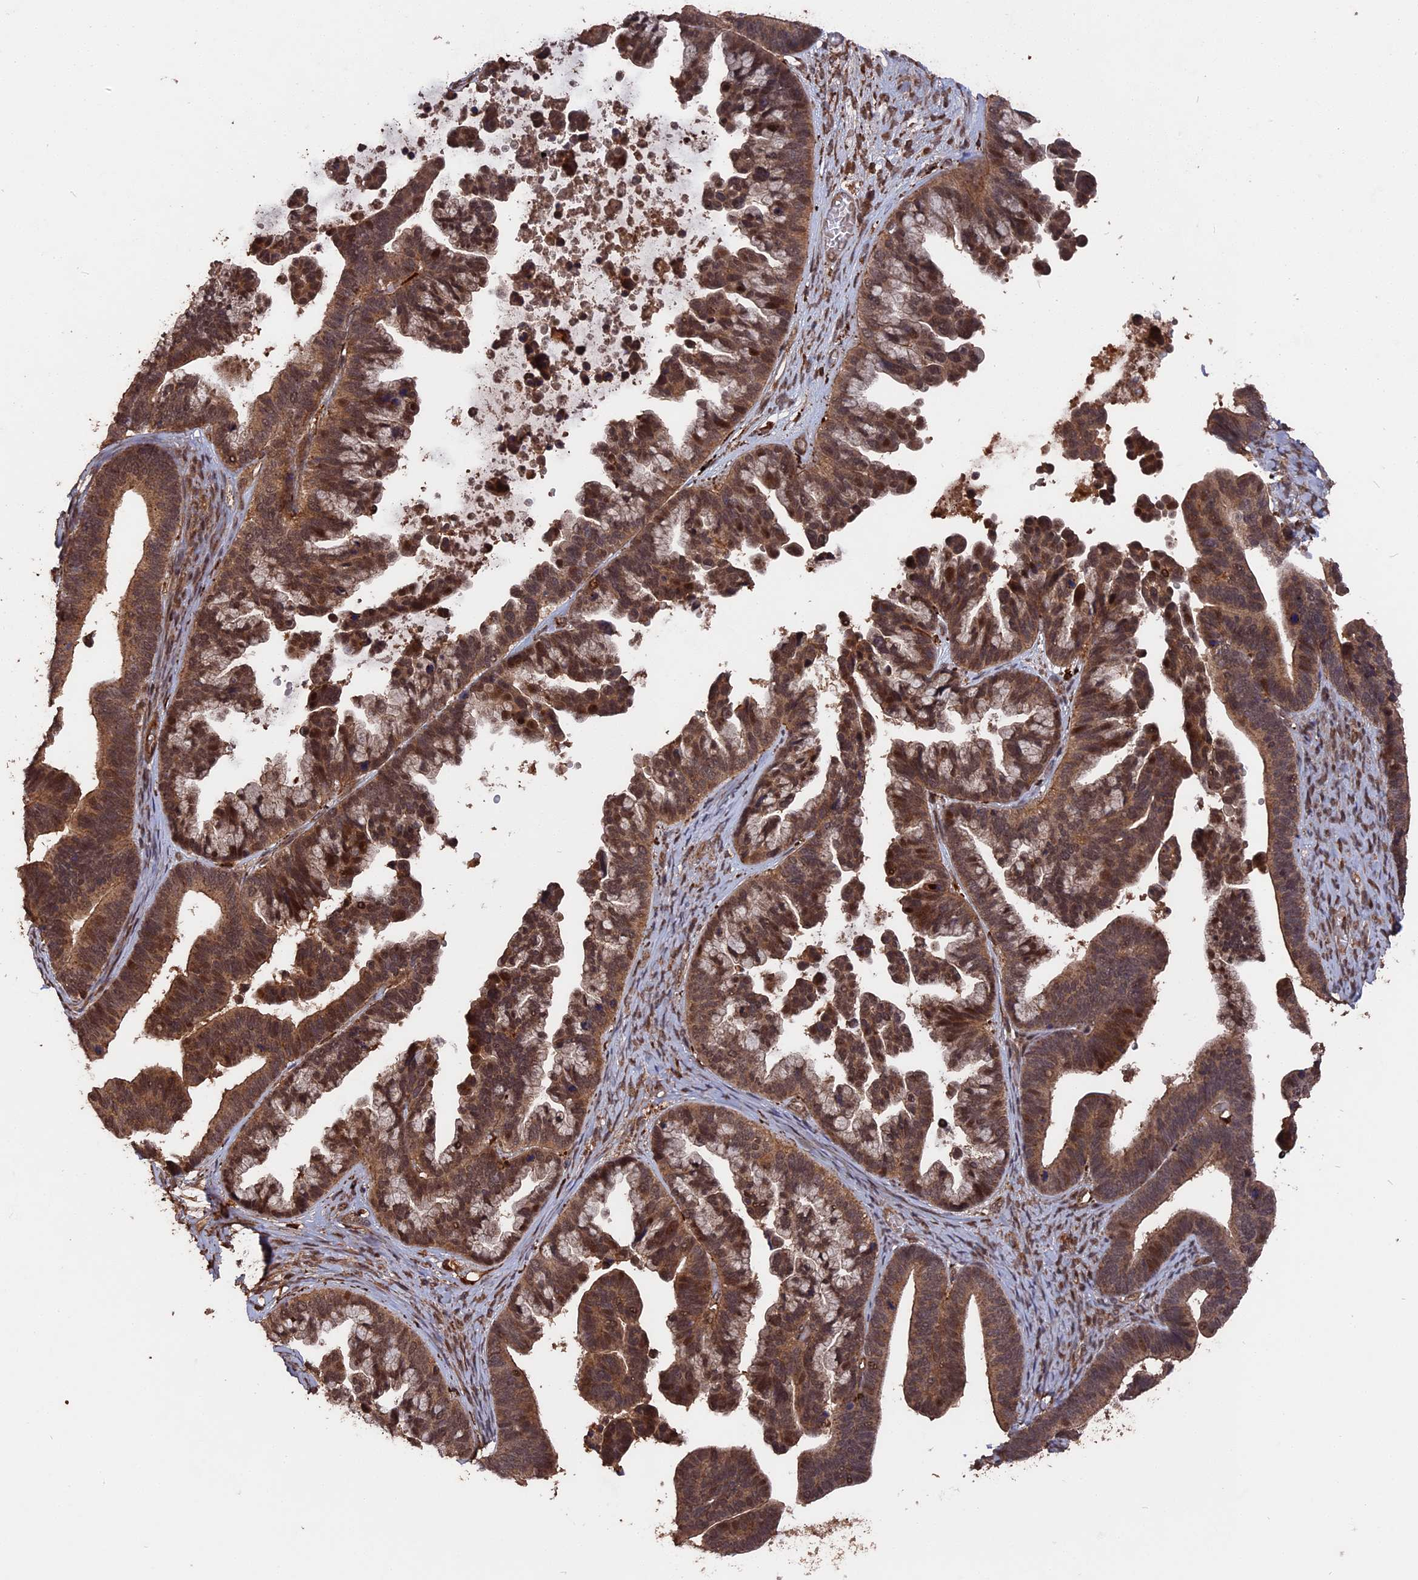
{"staining": {"intensity": "moderate", "quantity": ">75%", "location": "cytoplasmic/membranous,nuclear"}, "tissue": "ovarian cancer", "cell_type": "Tumor cells", "image_type": "cancer", "snomed": [{"axis": "morphology", "description": "Cystadenocarcinoma, serous, NOS"}, {"axis": "topography", "description": "Ovary"}], "caption": "This is an image of immunohistochemistry staining of serous cystadenocarcinoma (ovarian), which shows moderate expression in the cytoplasmic/membranous and nuclear of tumor cells.", "gene": "TELO2", "patient": {"sex": "female", "age": 56}}